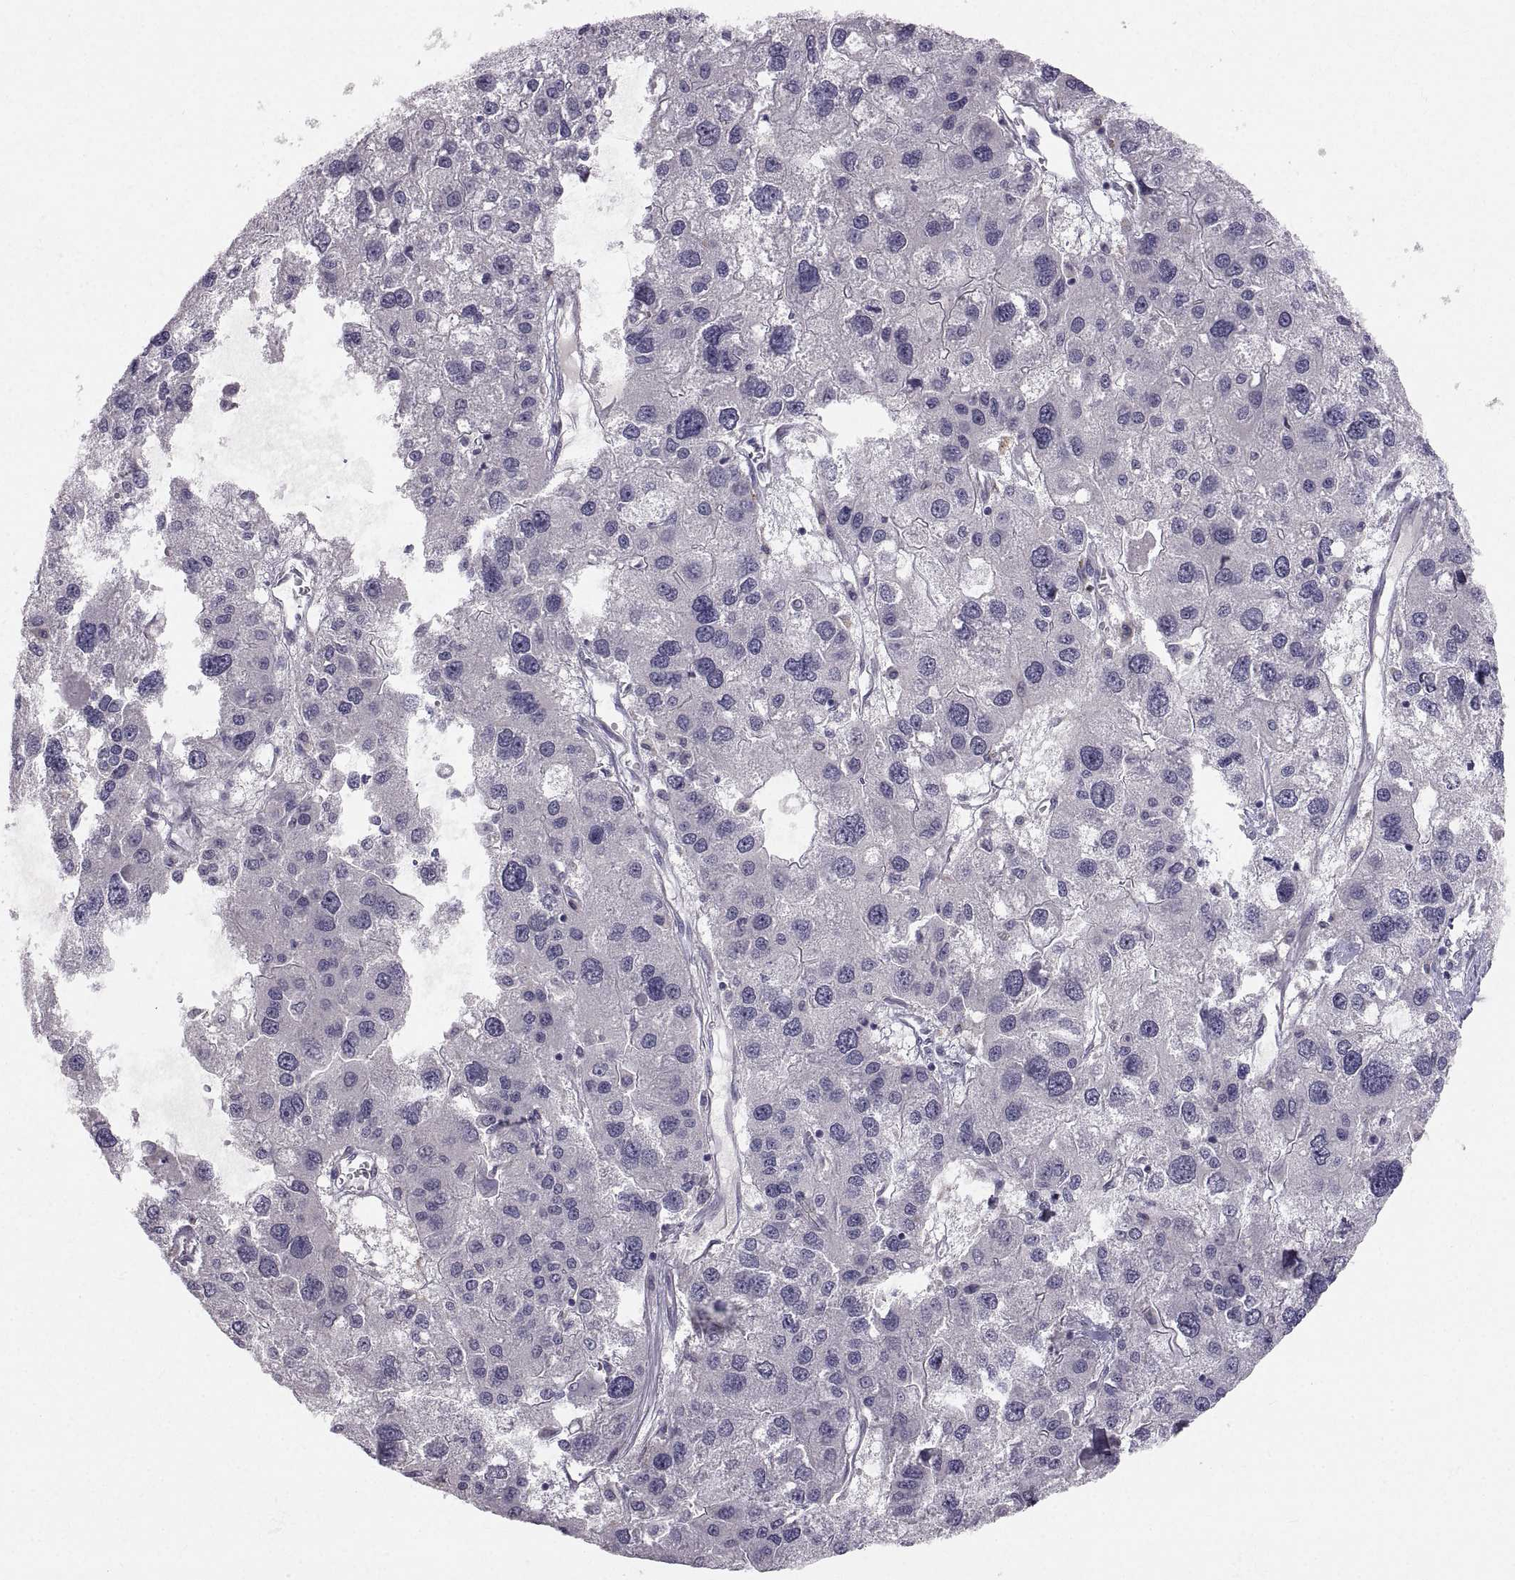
{"staining": {"intensity": "negative", "quantity": "none", "location": "none"}, "tissue": "liver cancer", "cell_type": "Tumor cells", "image_type": "cancer", "snomed": [{"axis": "morphology", "description": "Carcinoma, Hepatocellular, NOS"}, {"axis": "topography", "description": "Liver"}], "caption": "High power microscopy image of an immunohistochemistry photomicrograph of liver cancer, revealing no significant staining in tumor cells. (Immunohistochemistry (ihc), brightfield microscopy, high magnification).", "gene": "PGM5", "patient": {"sex": "male", "age": 73}}